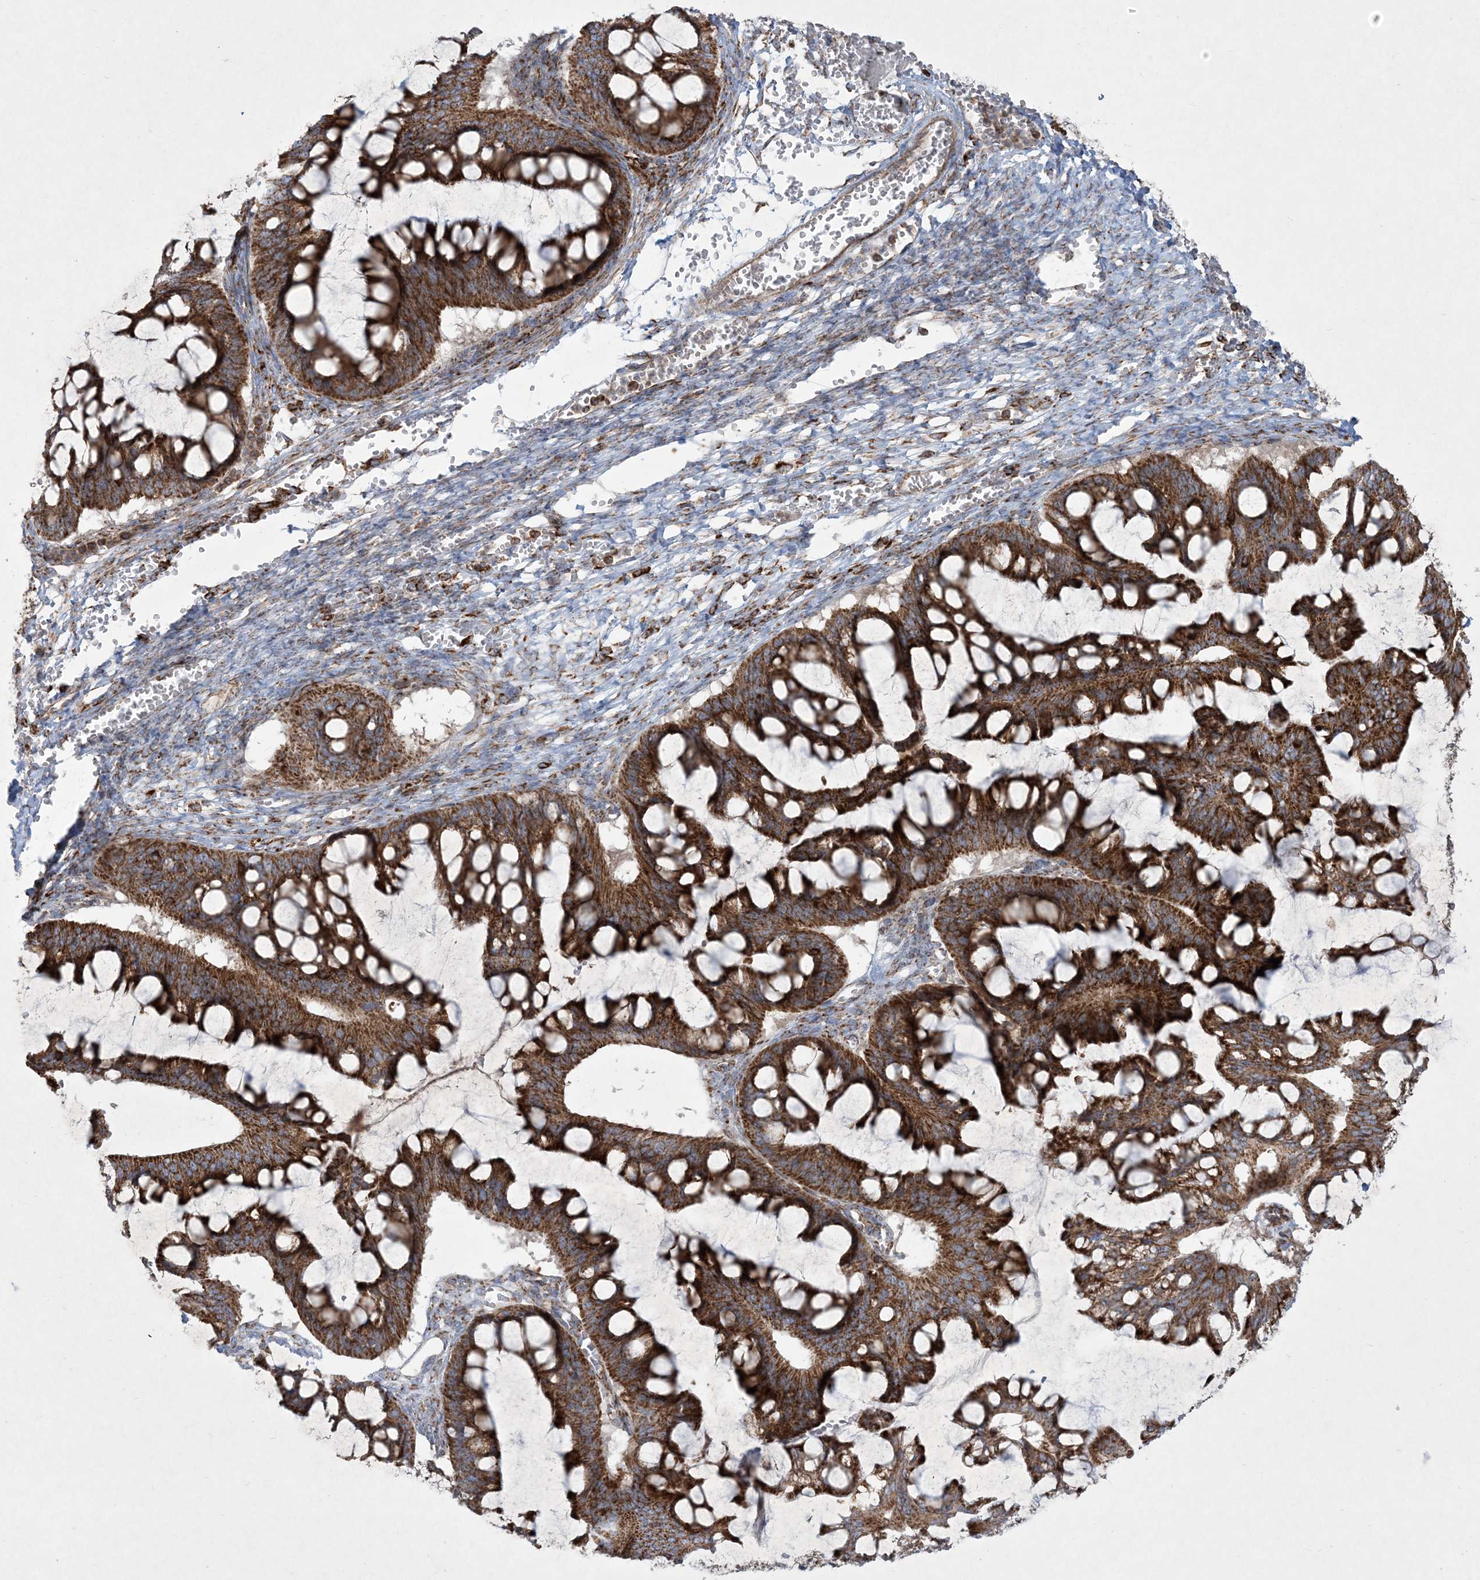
{"staining": {"intensity": "strong", "quantity": ">75%", "location": "cytoplasmic/membranous"}, "tissue": "ovarian cancer", "cell_type": "Tumor cells", "image_type": "cancer", "snomed": [{"axis": "morphology", "description": "Cystadenocarcinoma, mucinous, NOS"}, {"axis": "topography", "description": "Ovary"}], "caption": "A brown stain labels strong cytoplasmic/membranous staining of a protein in ovarian cancer (mucinous cystadenocarcinoma) tumor cells.", "gene": "BEND4", "patient": {"sex": "female", "age": 73}}